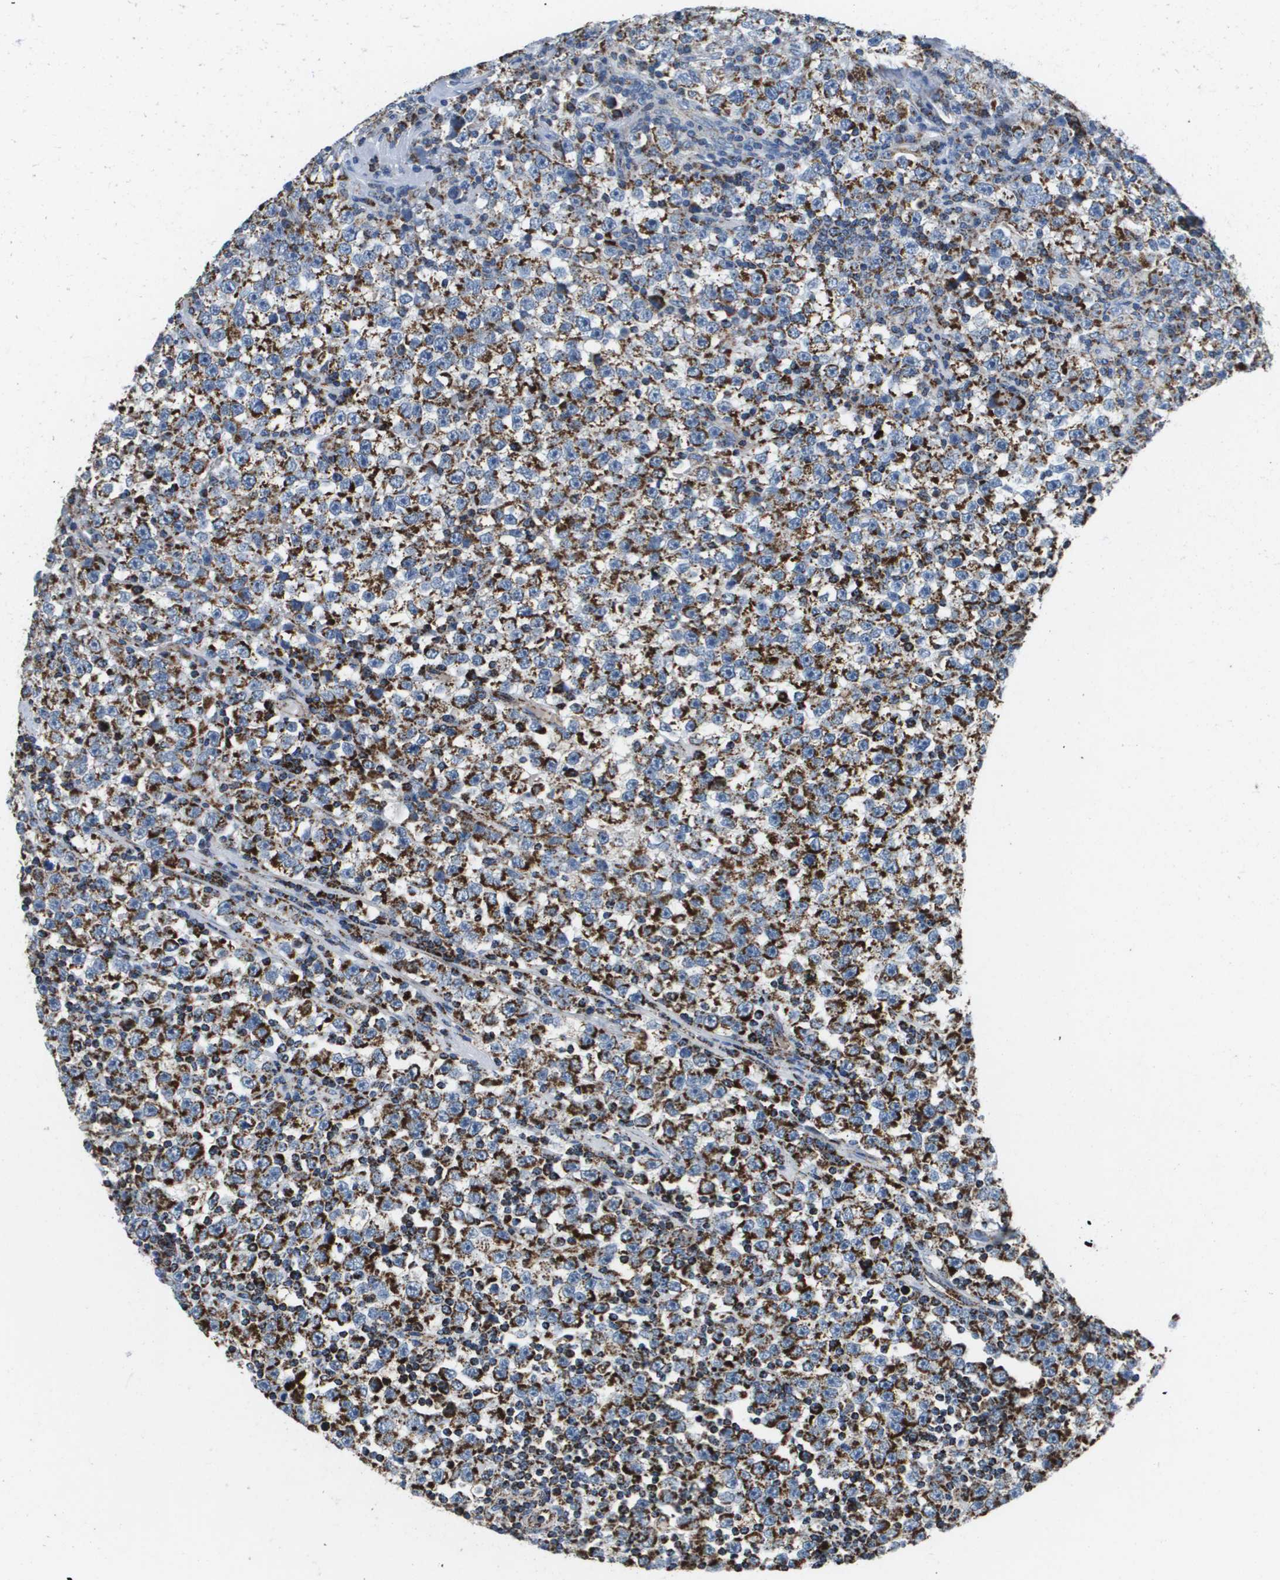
{"staining": {"intensity": "strong", "quantity": ">75%", "location": "cytoplasmic/membranous"}, "tissue": "testis cancer", "cell_type": "Tumor cells", "image_type": "cancer", "snomed": [{"axis": "morphology", "description": "Seminoma, NOS"}, {"axis": "topography", "description": "Testis"}], "caption": "Seminoma (testis) tissue demonstrates strong cytoplasmic/membranous expression in about >75% of tumor cells, visualized by immunohistochemistry.", "gene": "ATP5F1B", "patient": {"sex": "male", "age": 43}}